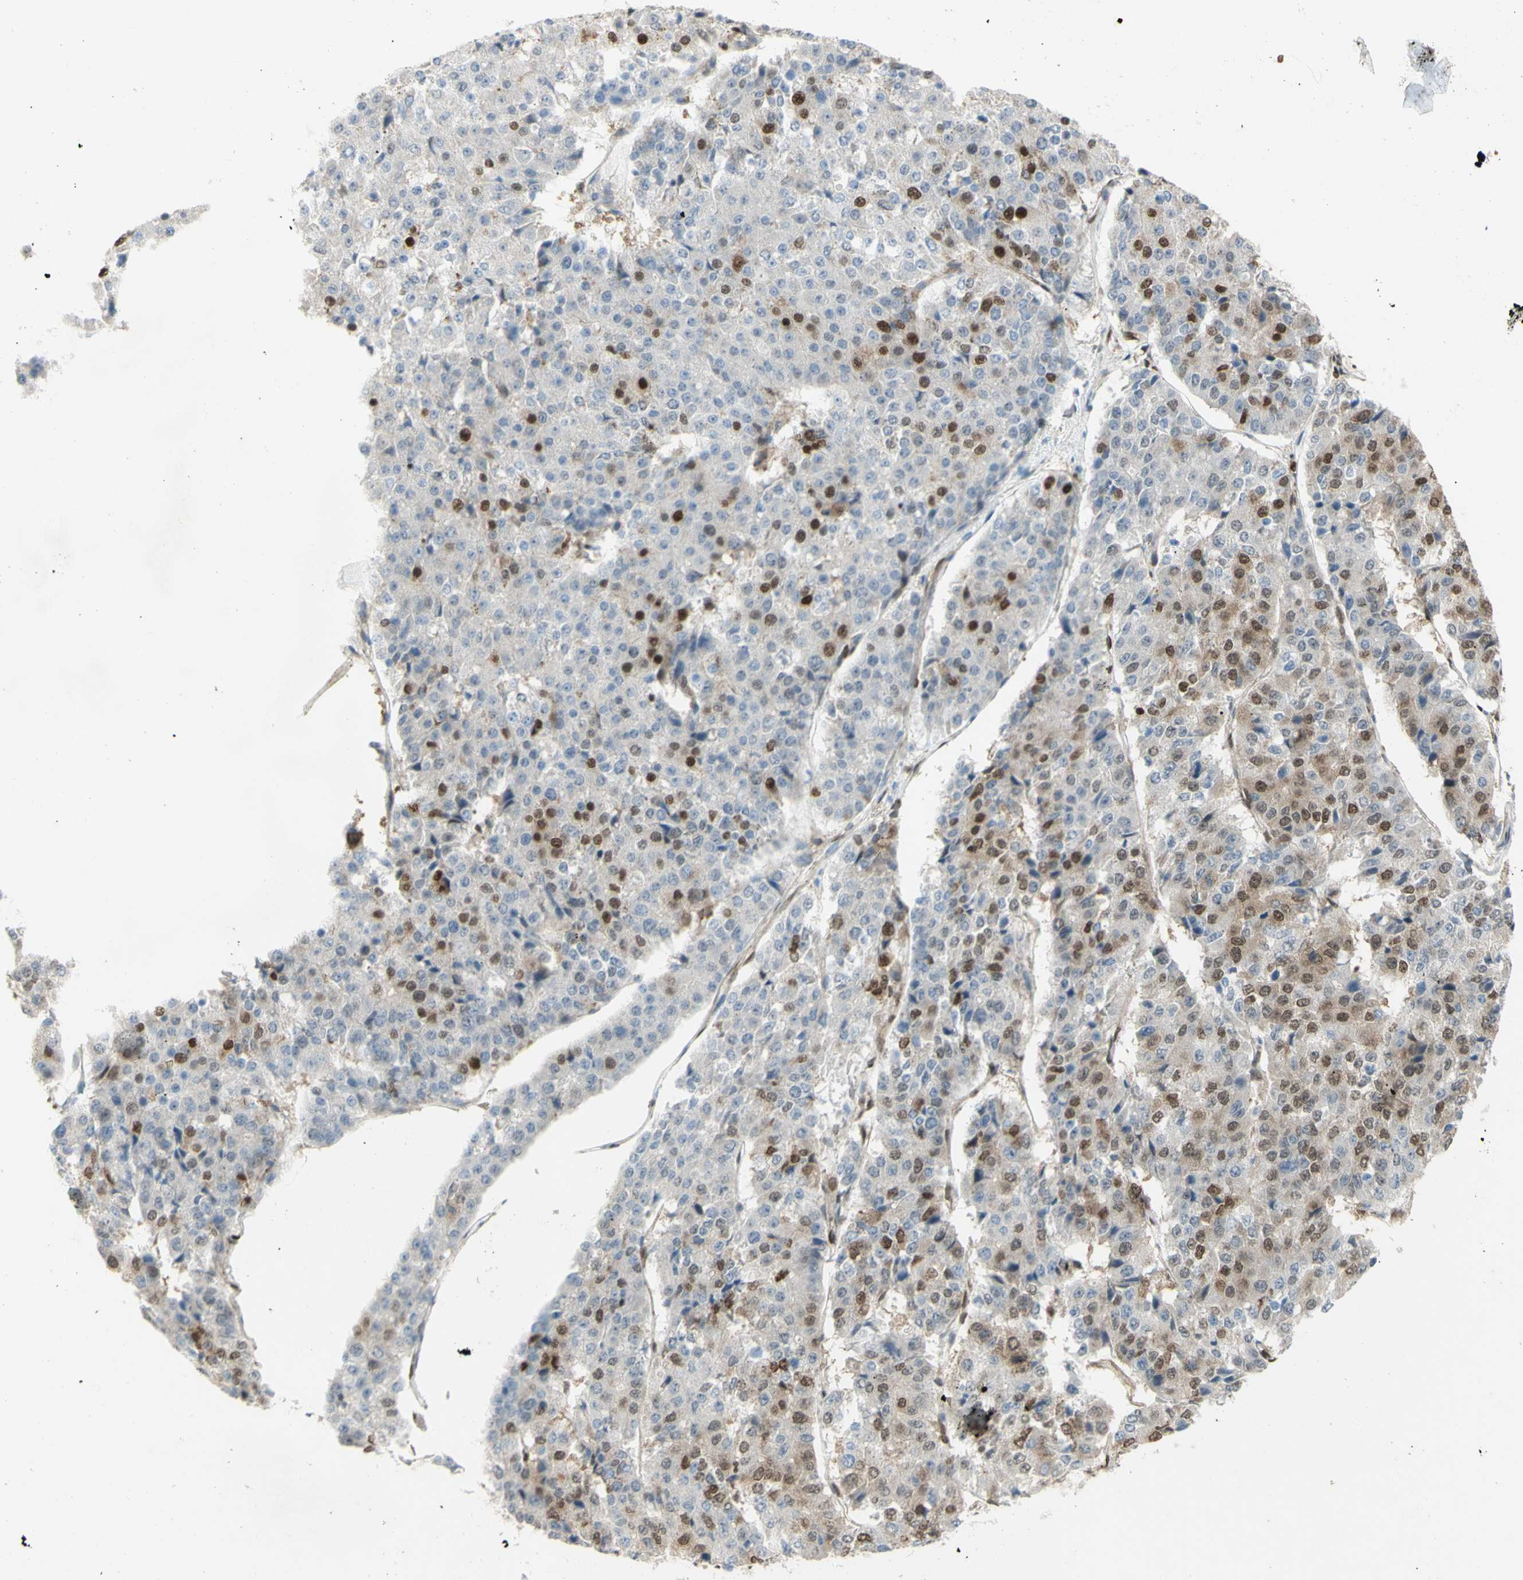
{"staining": {"intensity": "moderate", "quantity": "<25%", "location": "nuclear"}, "tissue": "pancreatic cancer", "cell_type": "Tumor cells", "image_type": "cancer", "snomed": [{"axis": "morphology", "description": "Adenocarcinoma, NOS"}, {"axis": "topography", "description": "Pancreas"}], "caption": "IHC of human adenocarcinoma (pancreatic) shows low levels of moderate nuclear expression in approximately <25% of tumor cells.", "gene": "ZMYM6", "patient": {"sex": "male", "age": 50}}